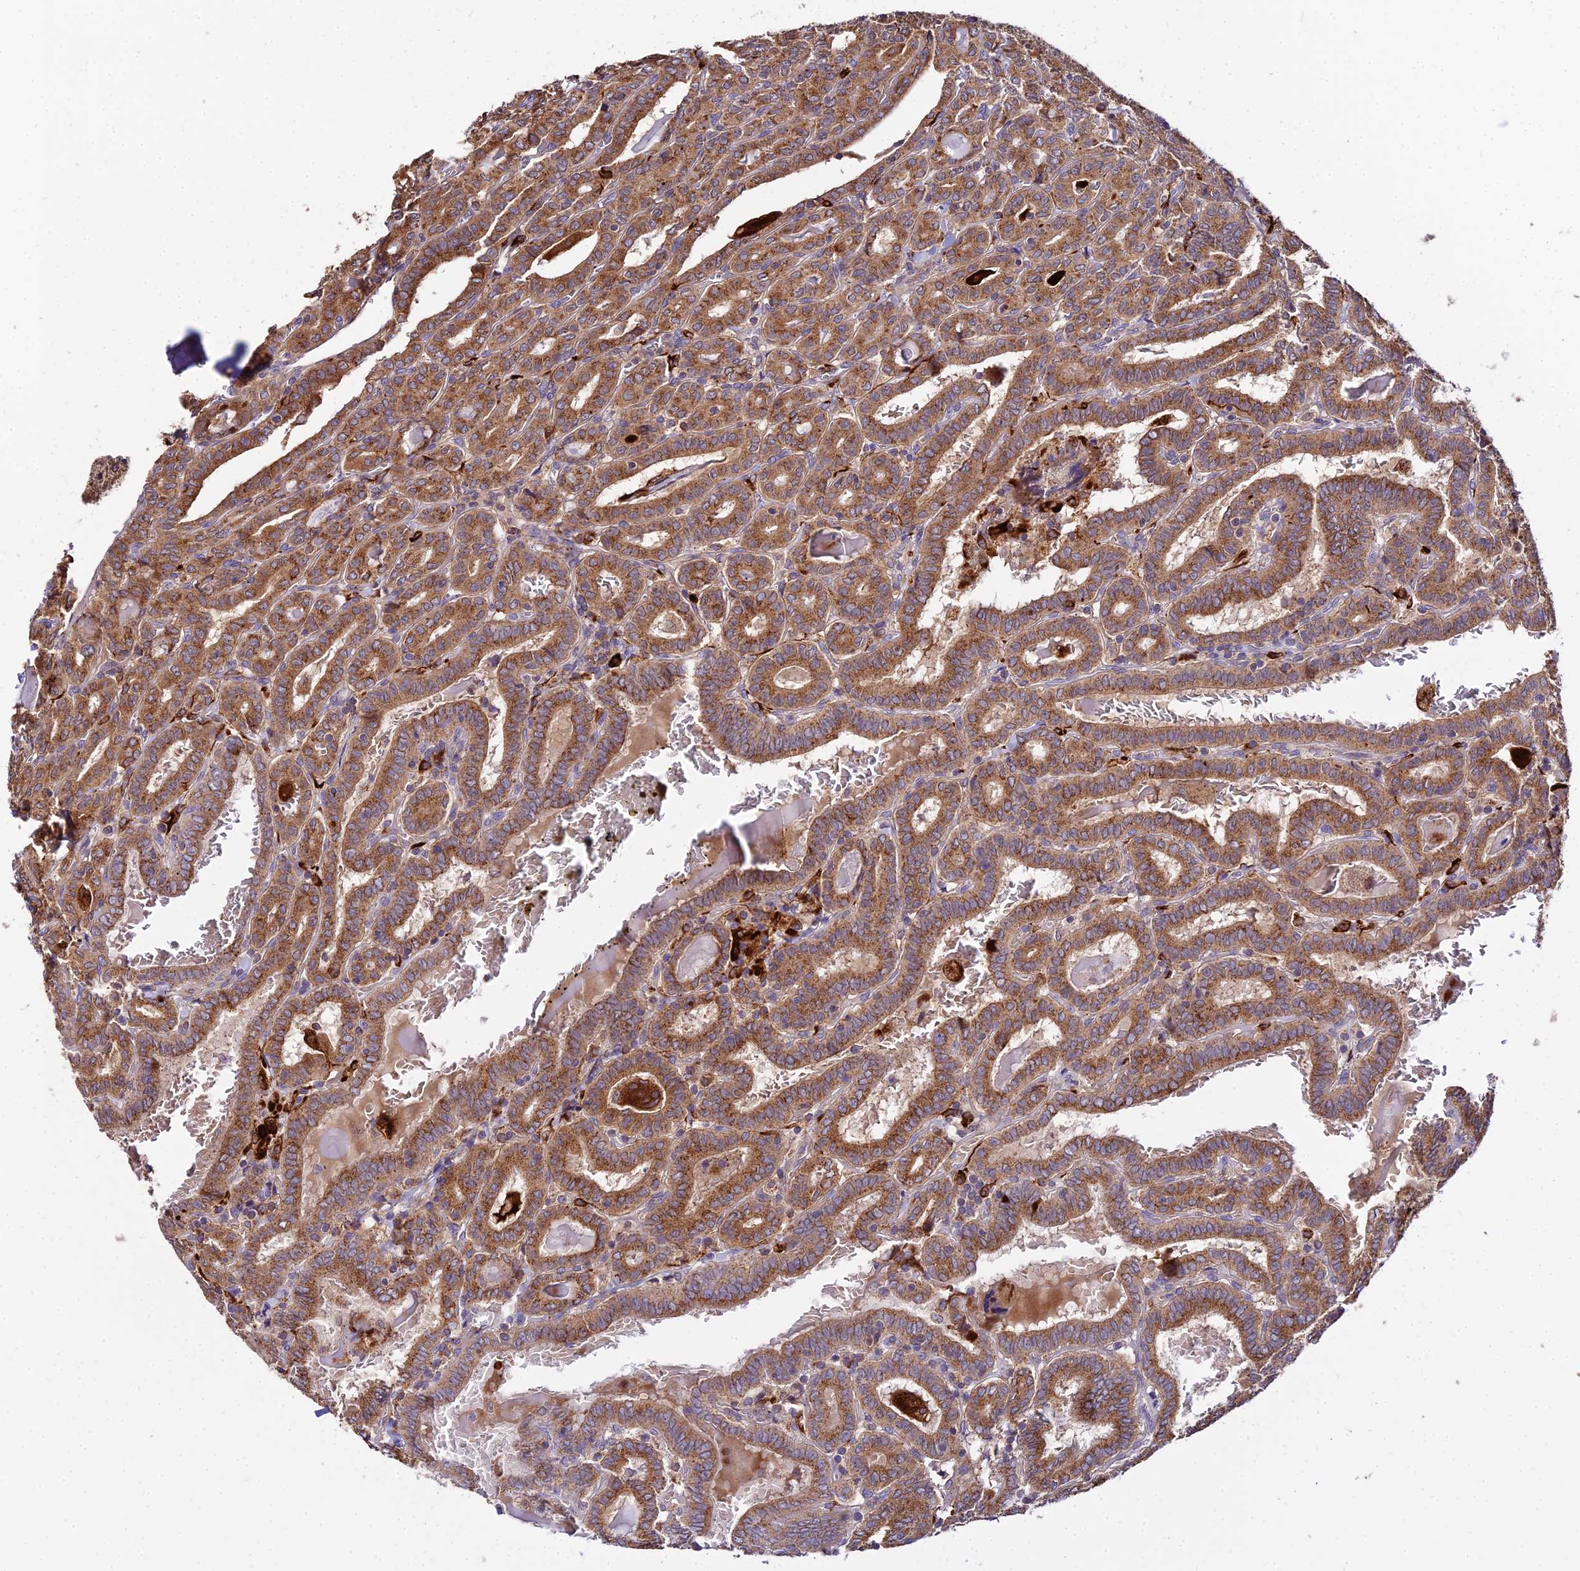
{"staining": {"intensity": "strong", "quantity": ">75%", "location": "cytoplasmic/membranous"}, "tissue": "thyroid cancer", "cell_type": "Tumor cells", "image_type": "cancer", "snomed": [{"axis": "morphology", "description": "Papillary adenocarcinoma, NOS"}, {"axis": "topography", "description": "Thyroid gland"}], "caption": "High-power microscopy captured an IHC micrograph of thyroid cancer, revealing strong cytoplasmic/membranous staining in about >75% of tumor cells. The staining was performed using DAB (3,3'-diaminobenzidine), with brown indicating positive protein expression. Nuclei are stained blue with hematoxylin.", "gene": "PEX19", "patient": {"sex": "female", "age": 72}}